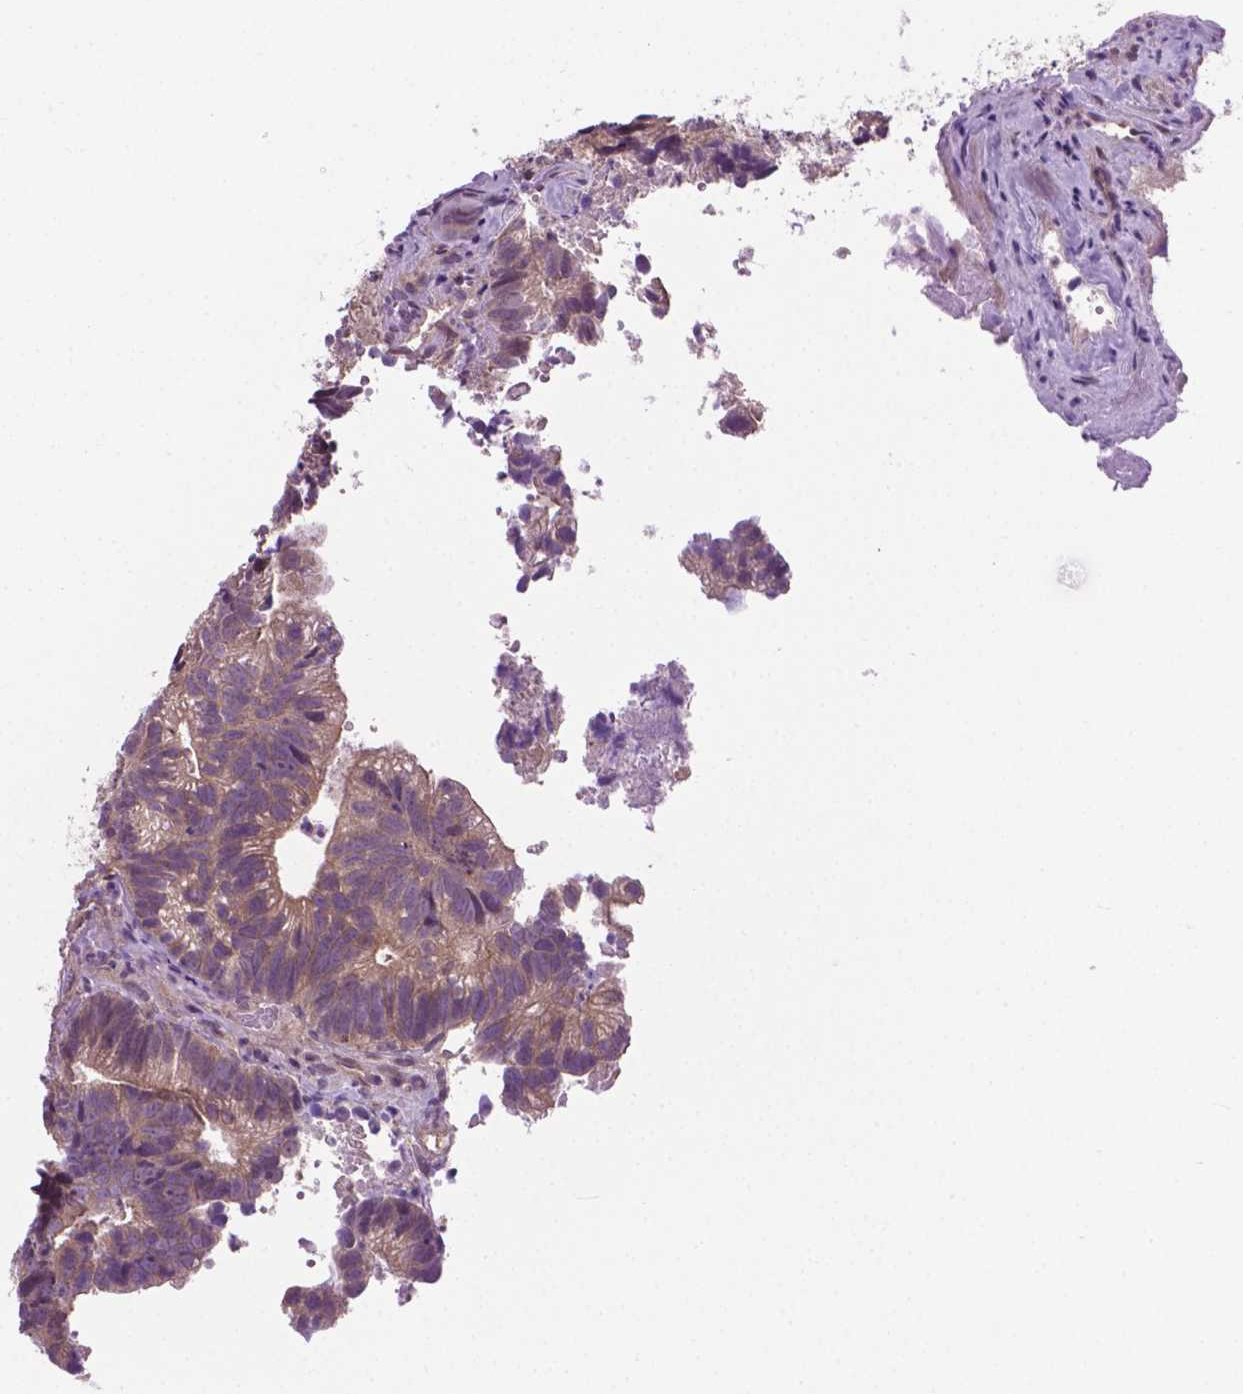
{"staining": {"intensity": "weak", "quantity": "25%-75%", "location": "cytoplasmic/membranous"}, "tissue": "head and neck cancer", "cell_type": "Tumor cells", "image_type": "cancer", "snomed": [{"axis": "morphology", "description": "Adenocarcinoma, NOS"}, {"axis": "topography", "description": "Head-Neck"}], "caption": "Weak cytoplasmic/membranous positivity for a protein is identified in approximately 25%-75% of tumor cells of head and neck cancer using immunohistochemistry.", "gene": "MZT1", "patient": {"sex": "male", "age": 62}}